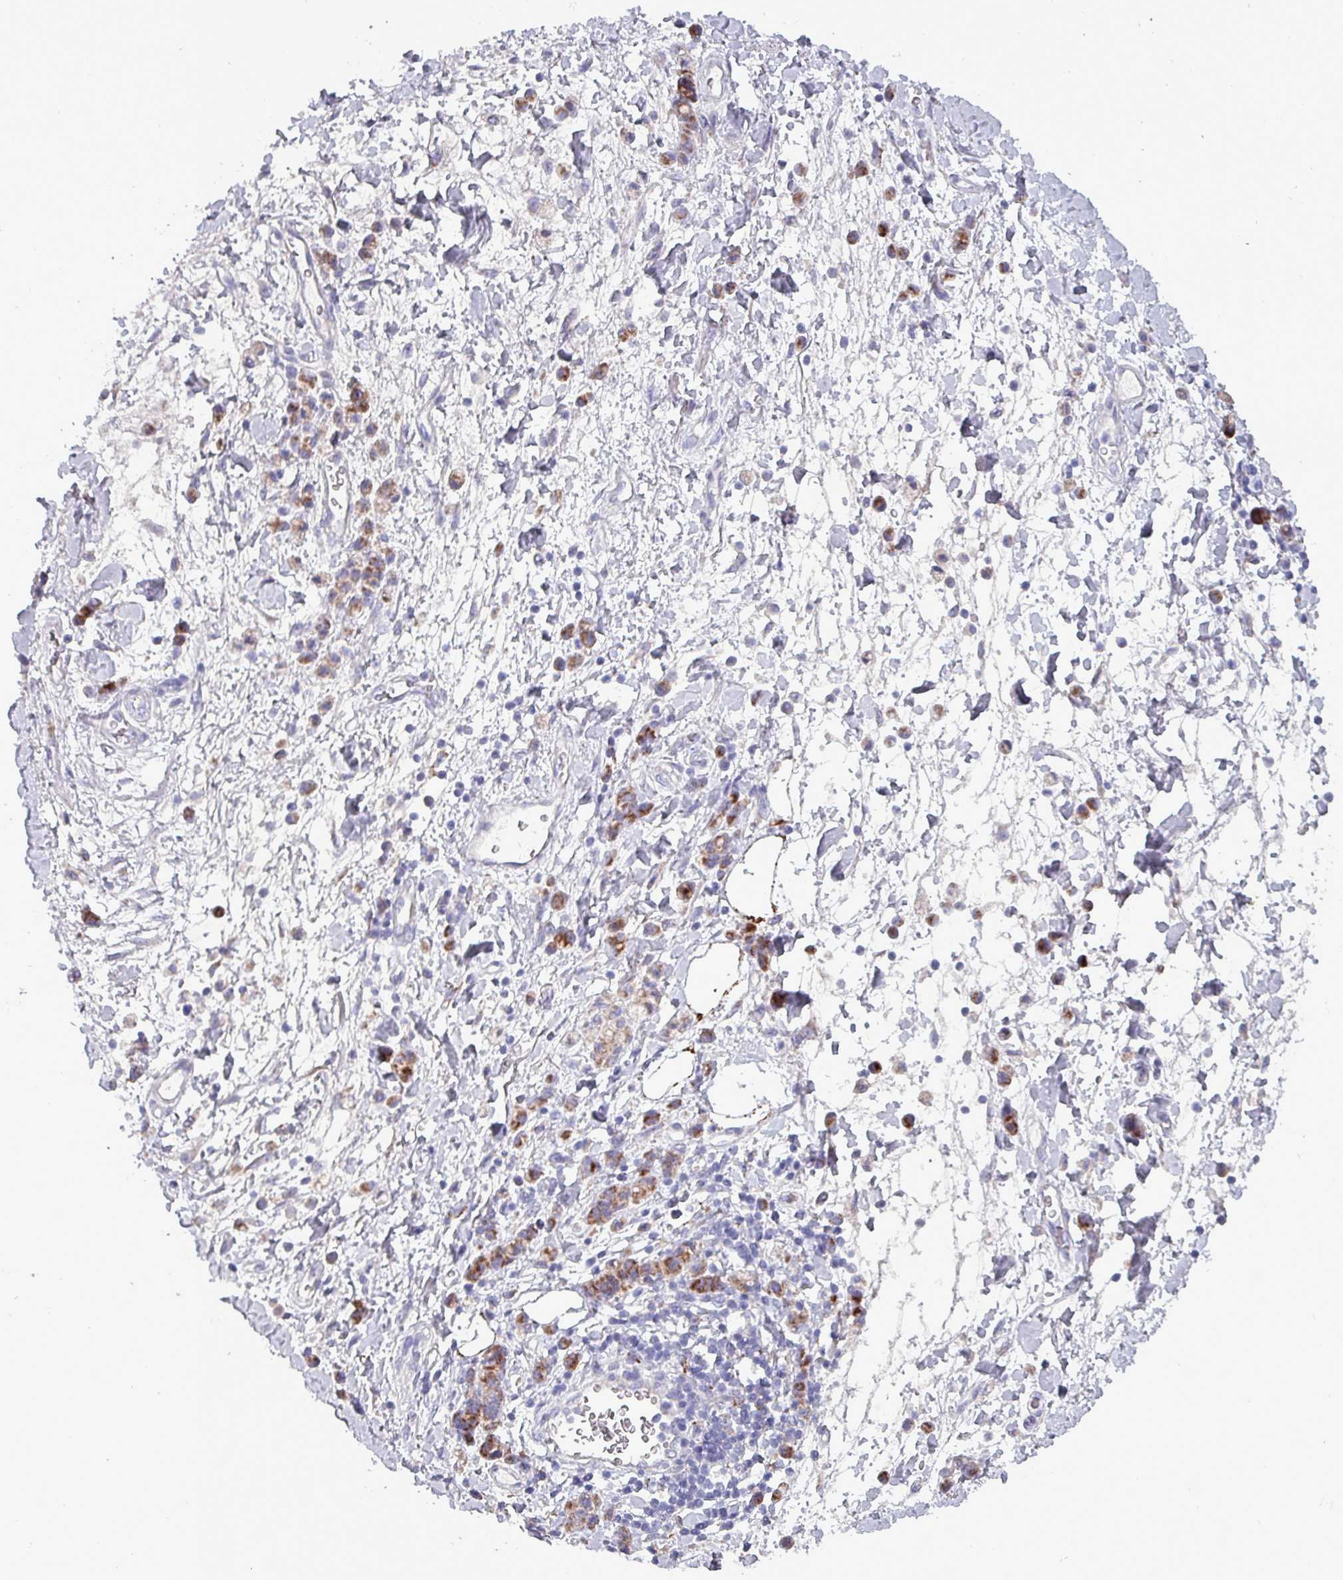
{"staining": {"intensity": "weak", "quantity": "<25%", "location": "cytoplasmic/membranous"}, "tissue": "stomach cancer", "cell_type": "Tumor cells", "image_type": "cancer", "snomed": [{"axis": "morphology", "description": "Adenocarcinoma, NOS"}, {"axis": "topography", "description": "Stomach"}], "caption": "Immunohistochemical staining of human stomach cancer reveals no significant expression in tumor cells. (DAB IHC, high magnification).", "gene": "HSD3B7", "patient": {"sex": "male", "age": 77}}